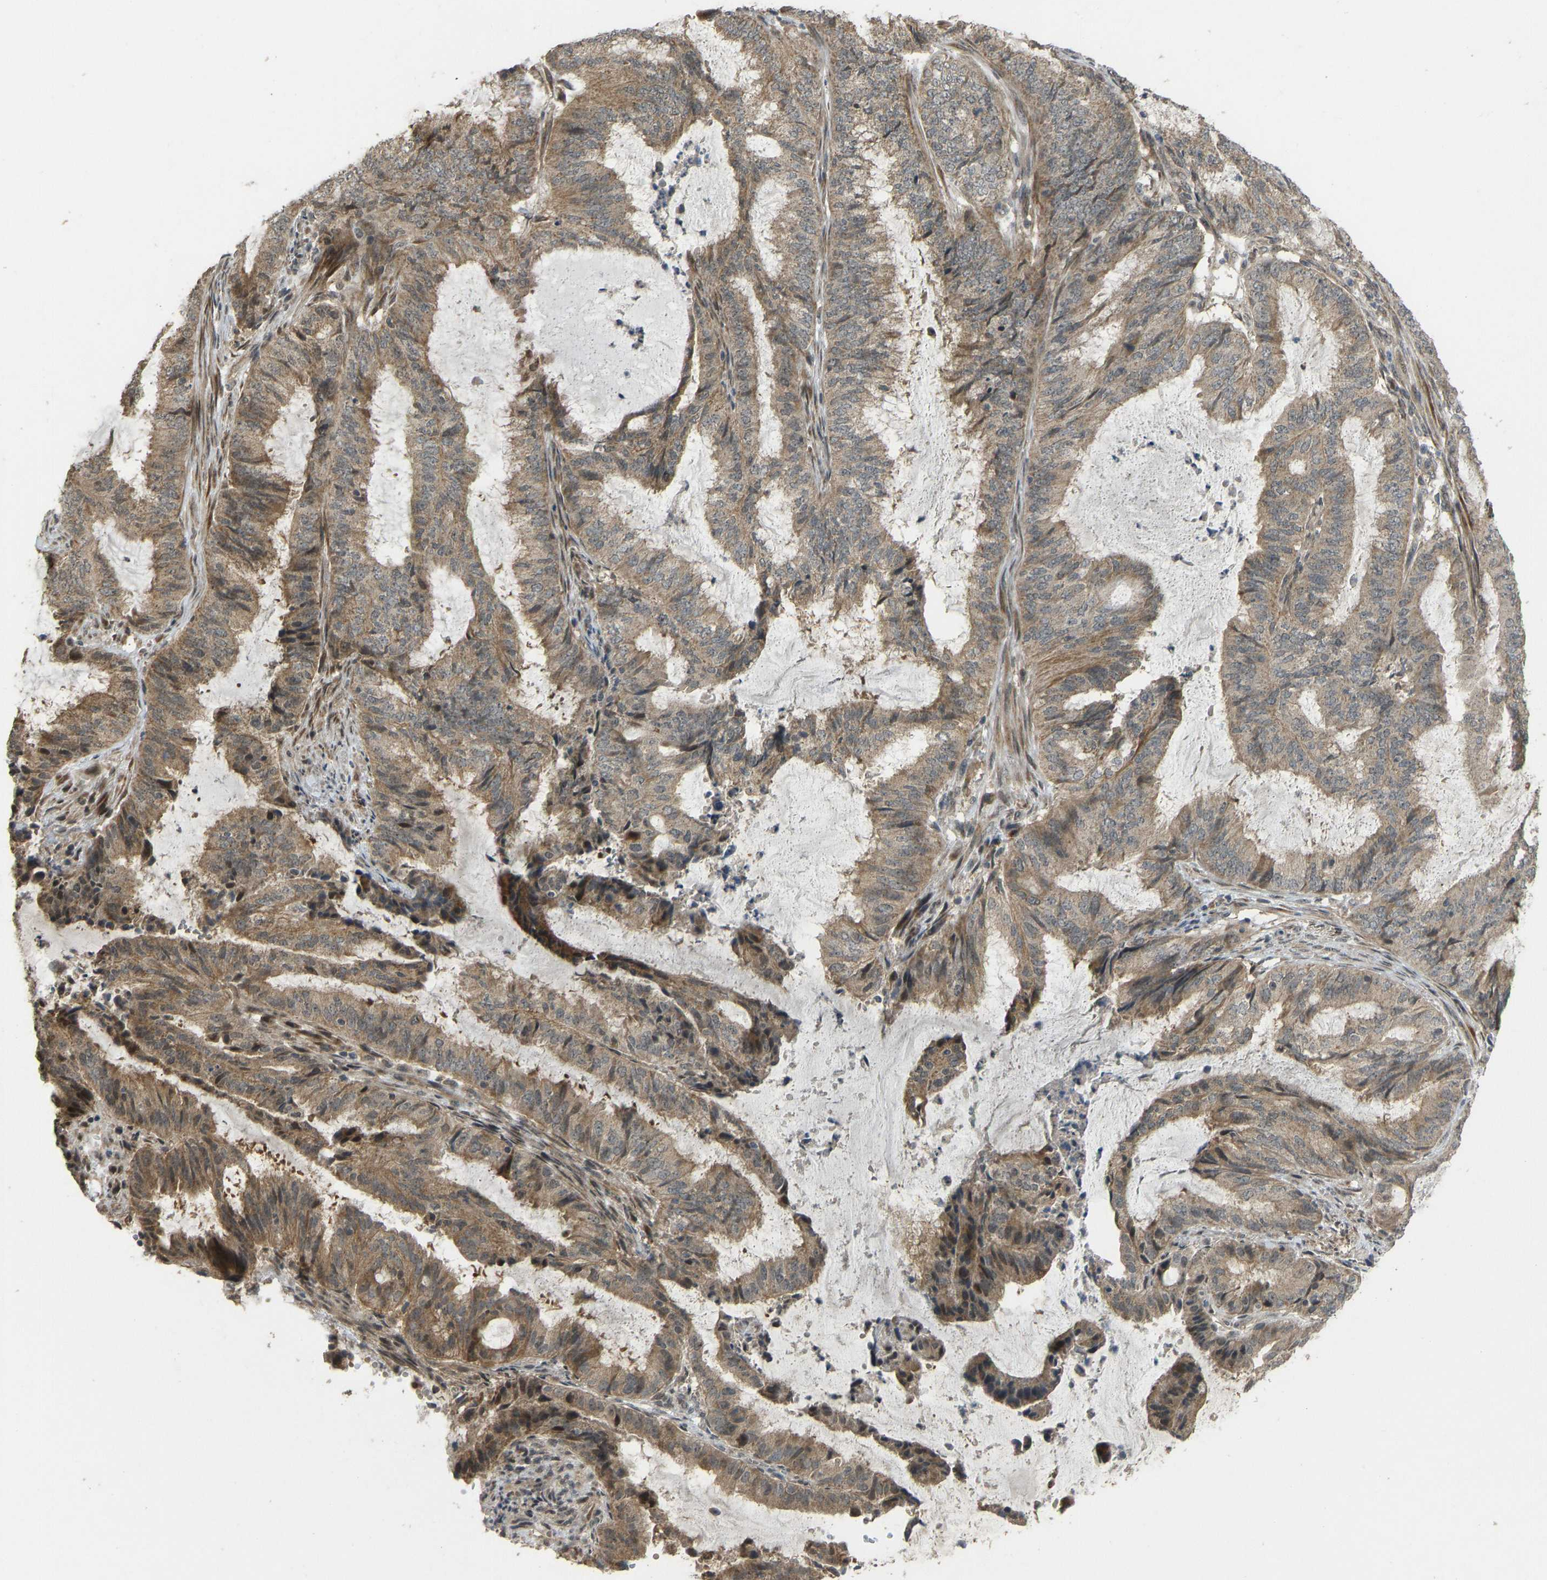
{"staining": {"intensity": "moderate", "quantity": ">75%", "location": "cytoplasmic/membranous"}, "tissue": "endometrial cancer", "cell_type": "Tumor cells", "image_type": "cancer", "snomed": [{"axis": "morphology", "description": "Adenocarcinoma, NOS"}, {"axis": "topography", "description": "Endometrium"}], "caption": "DAB immunohistochemical staining of adenocarcinoma (endometrial) demonstrates moderate cytoplasmic/membranous protein positivity in approximately >75% of tumor cells. The staining was performed using DAB to visualize the protein expression in brown, while the nuclei were stained in blue with hematoxylin (Magnification: 20x).", "gene": "ACADS", "patient": {"sex": "female", "age": 51}}